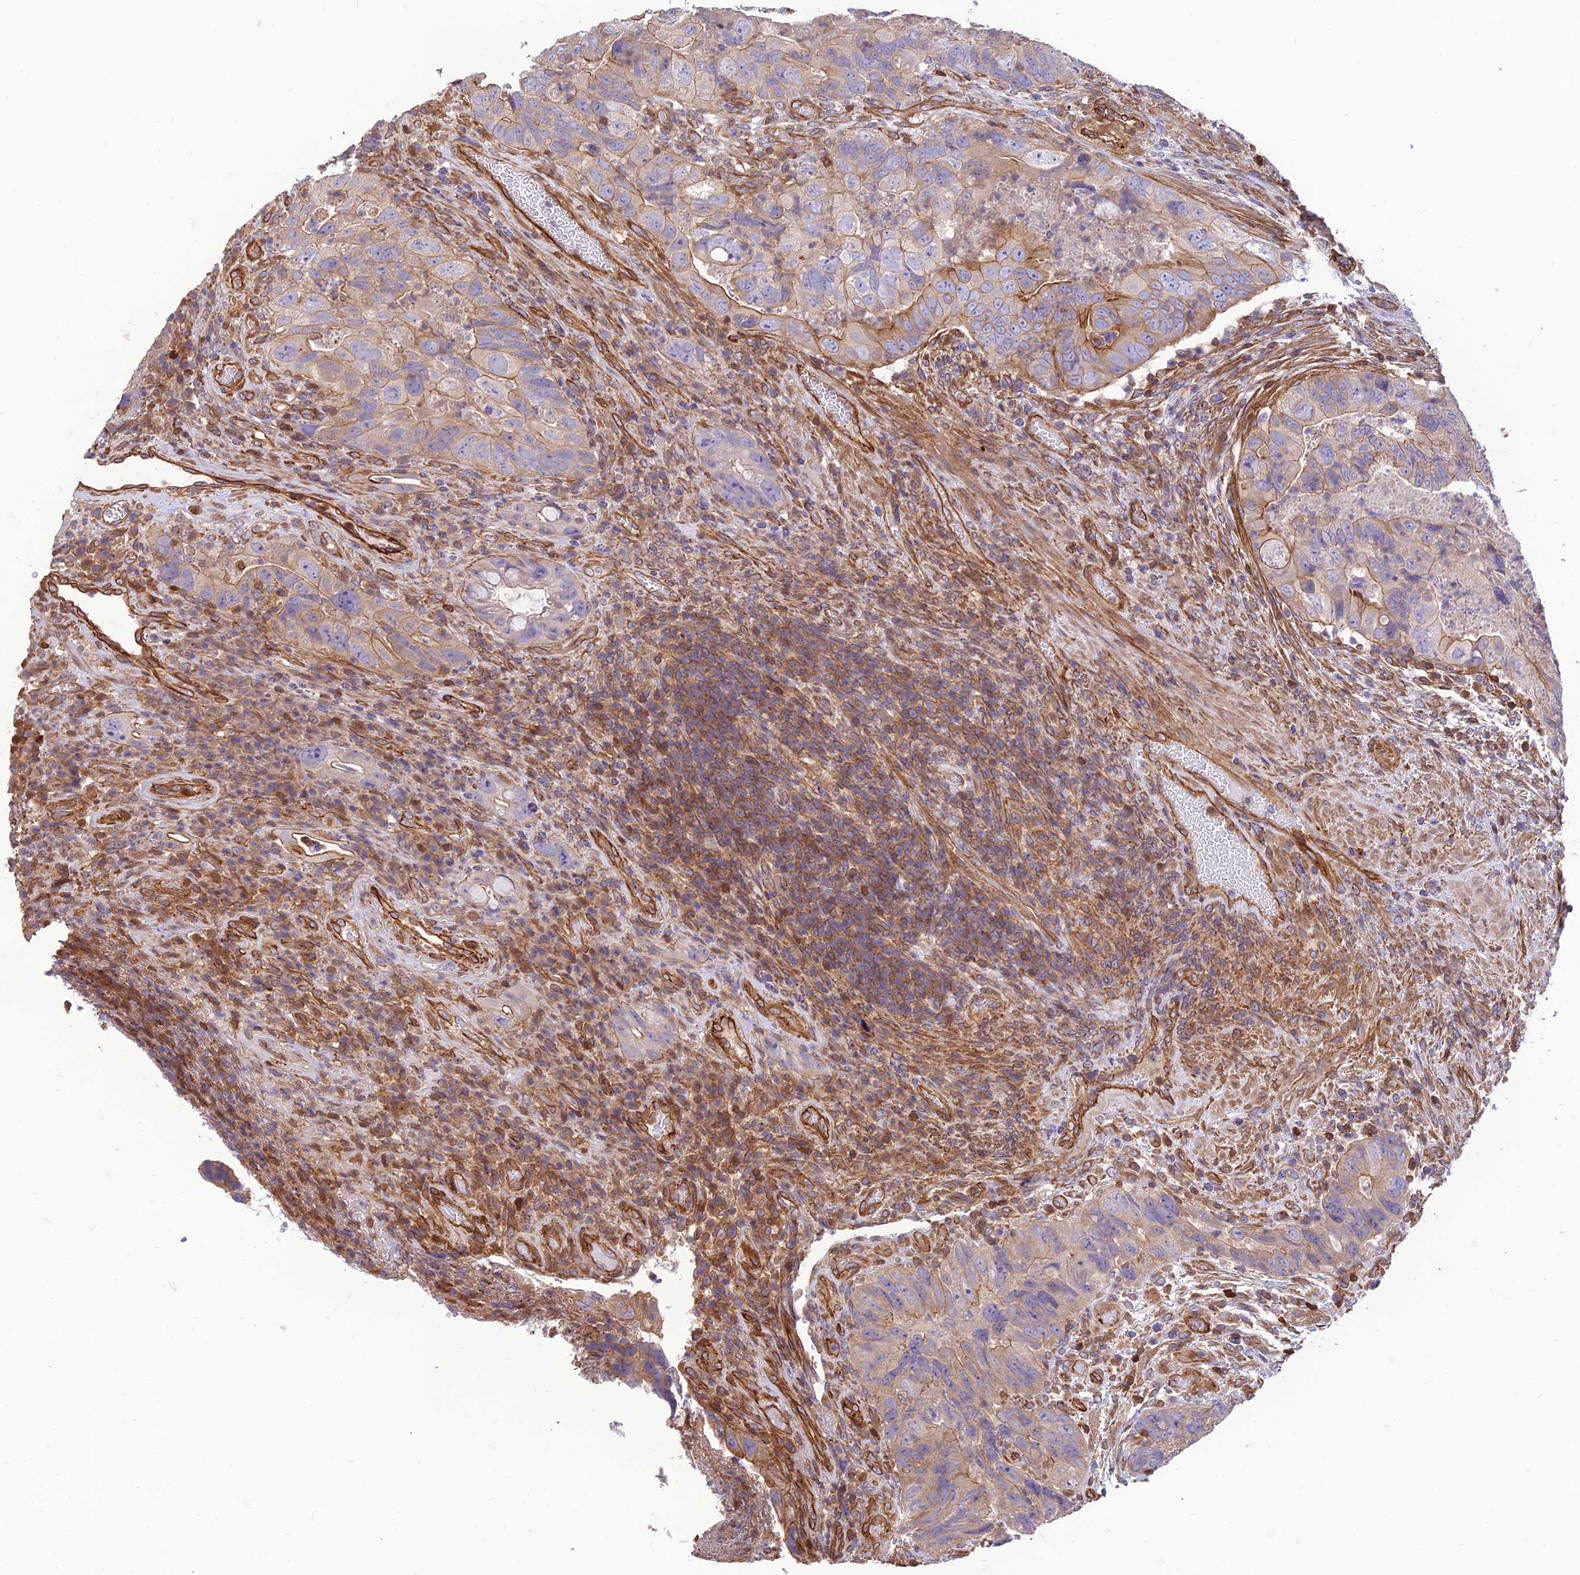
{"staining": {"intensity": "moderate", "quantity": "<25%", "location": "cytoplasmic/membranous"}, "tissue": "colorectal cancer", "cell_type": "Tumor cells", "image_type": "cancer", "snomed": [{"axis": "morphology", "description": "Adenocarcinoma, NOS"}, {"axis": "topography", "description": "Rectum"}], "caption": "Immunohistochemical staining of human adenocarcinoma (colorectal) demonstrates low levels of moderate cytoplasmic/membranous expression in about <25% of tumor cells.", "gene": "HPSE2", "patient": {"sex": "male", "age": 63}}